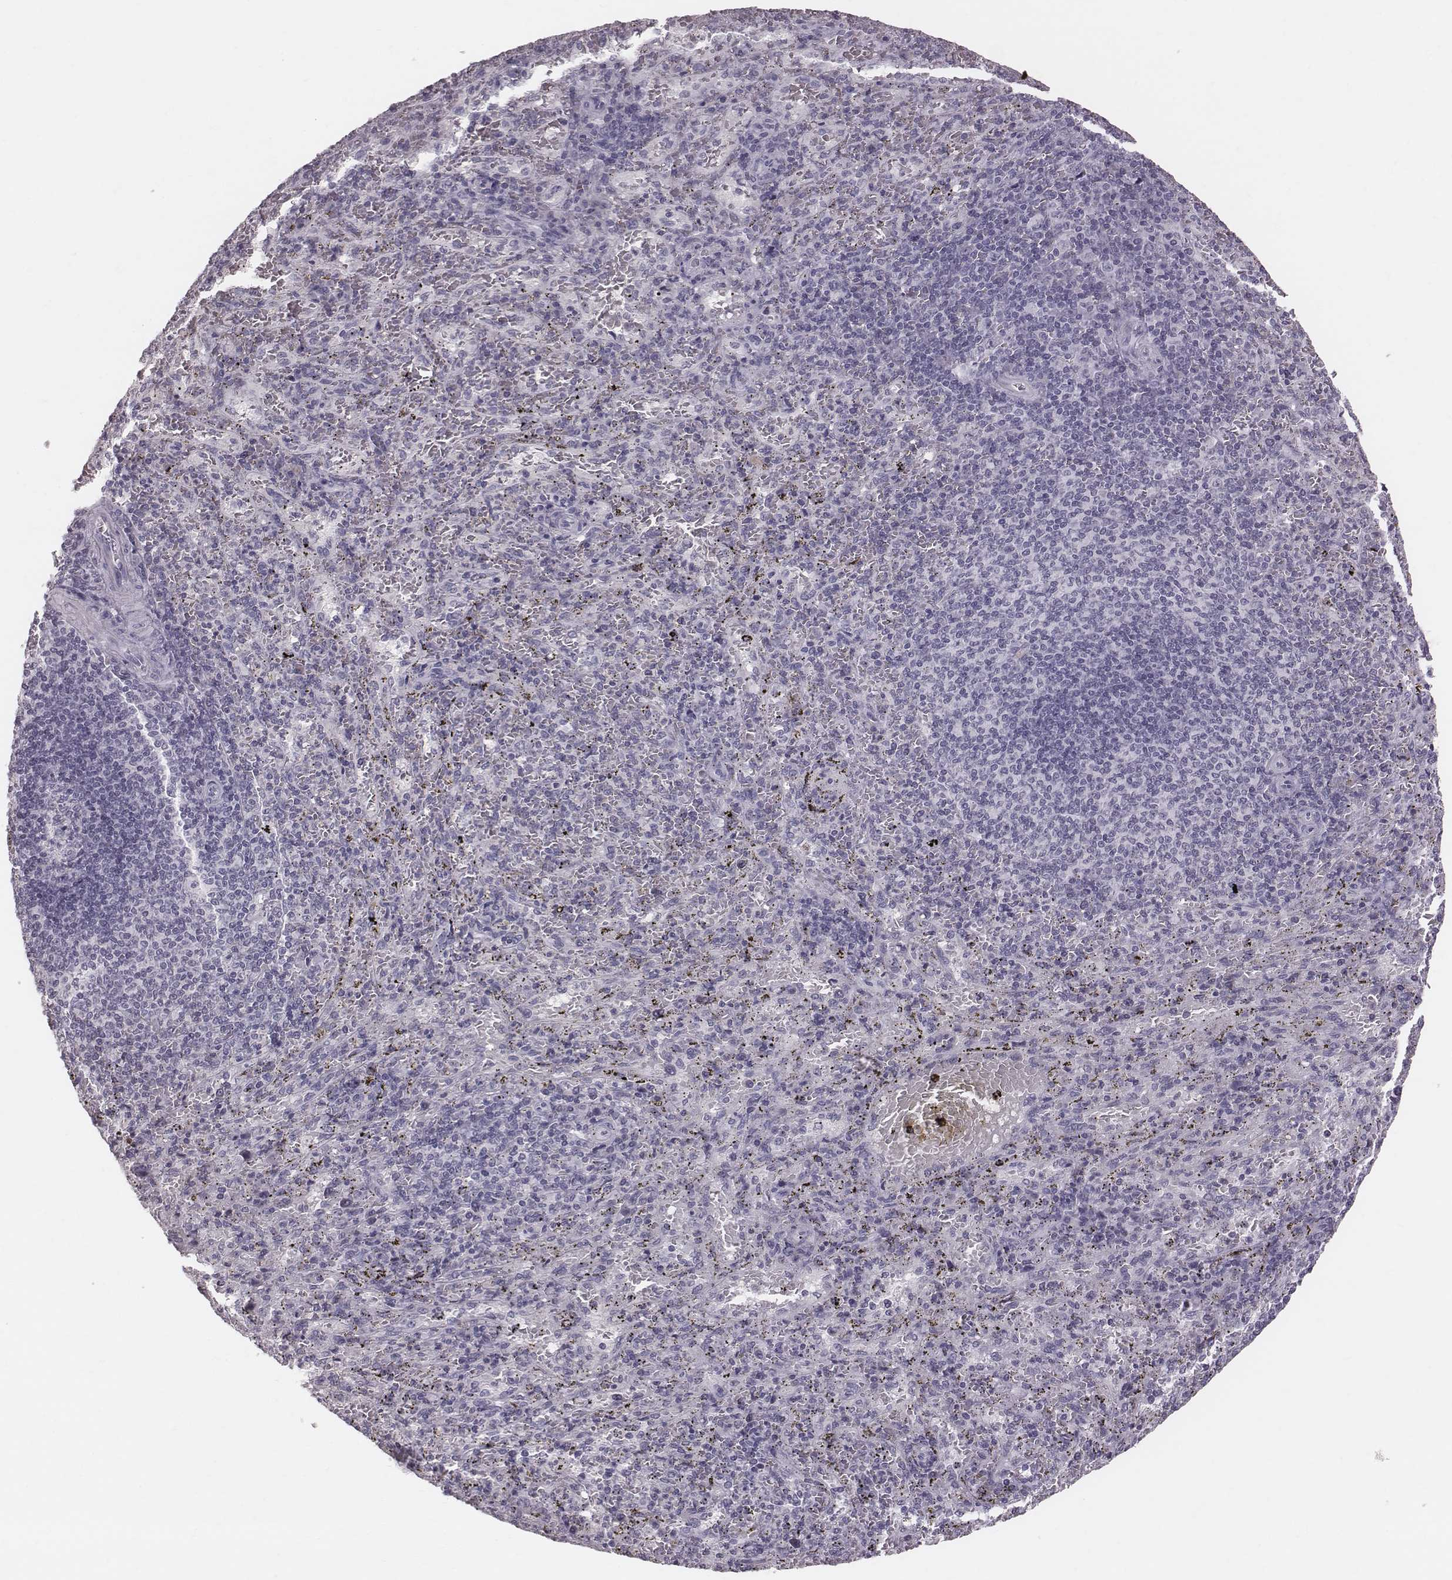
{"staining": {"intensity": "negative", "quantity": "none", "location": "none"}, "tissue": "spleen", "cell_type": "Cells in red pulp", "image_type": "normal", "snomed": [{"axis": "morphology", "description": "Normal tissue, NOS"}, {"axis": "topography", "description": "Spleen"}], "caption": "Protein analysis of normal spleen shows no significant positivity in cells in red pulp. (DAB immunohistochemistry with hematoxylin counter stain).", "gene": "CFTR", "patient": {"sex": "male", "age": 57}}